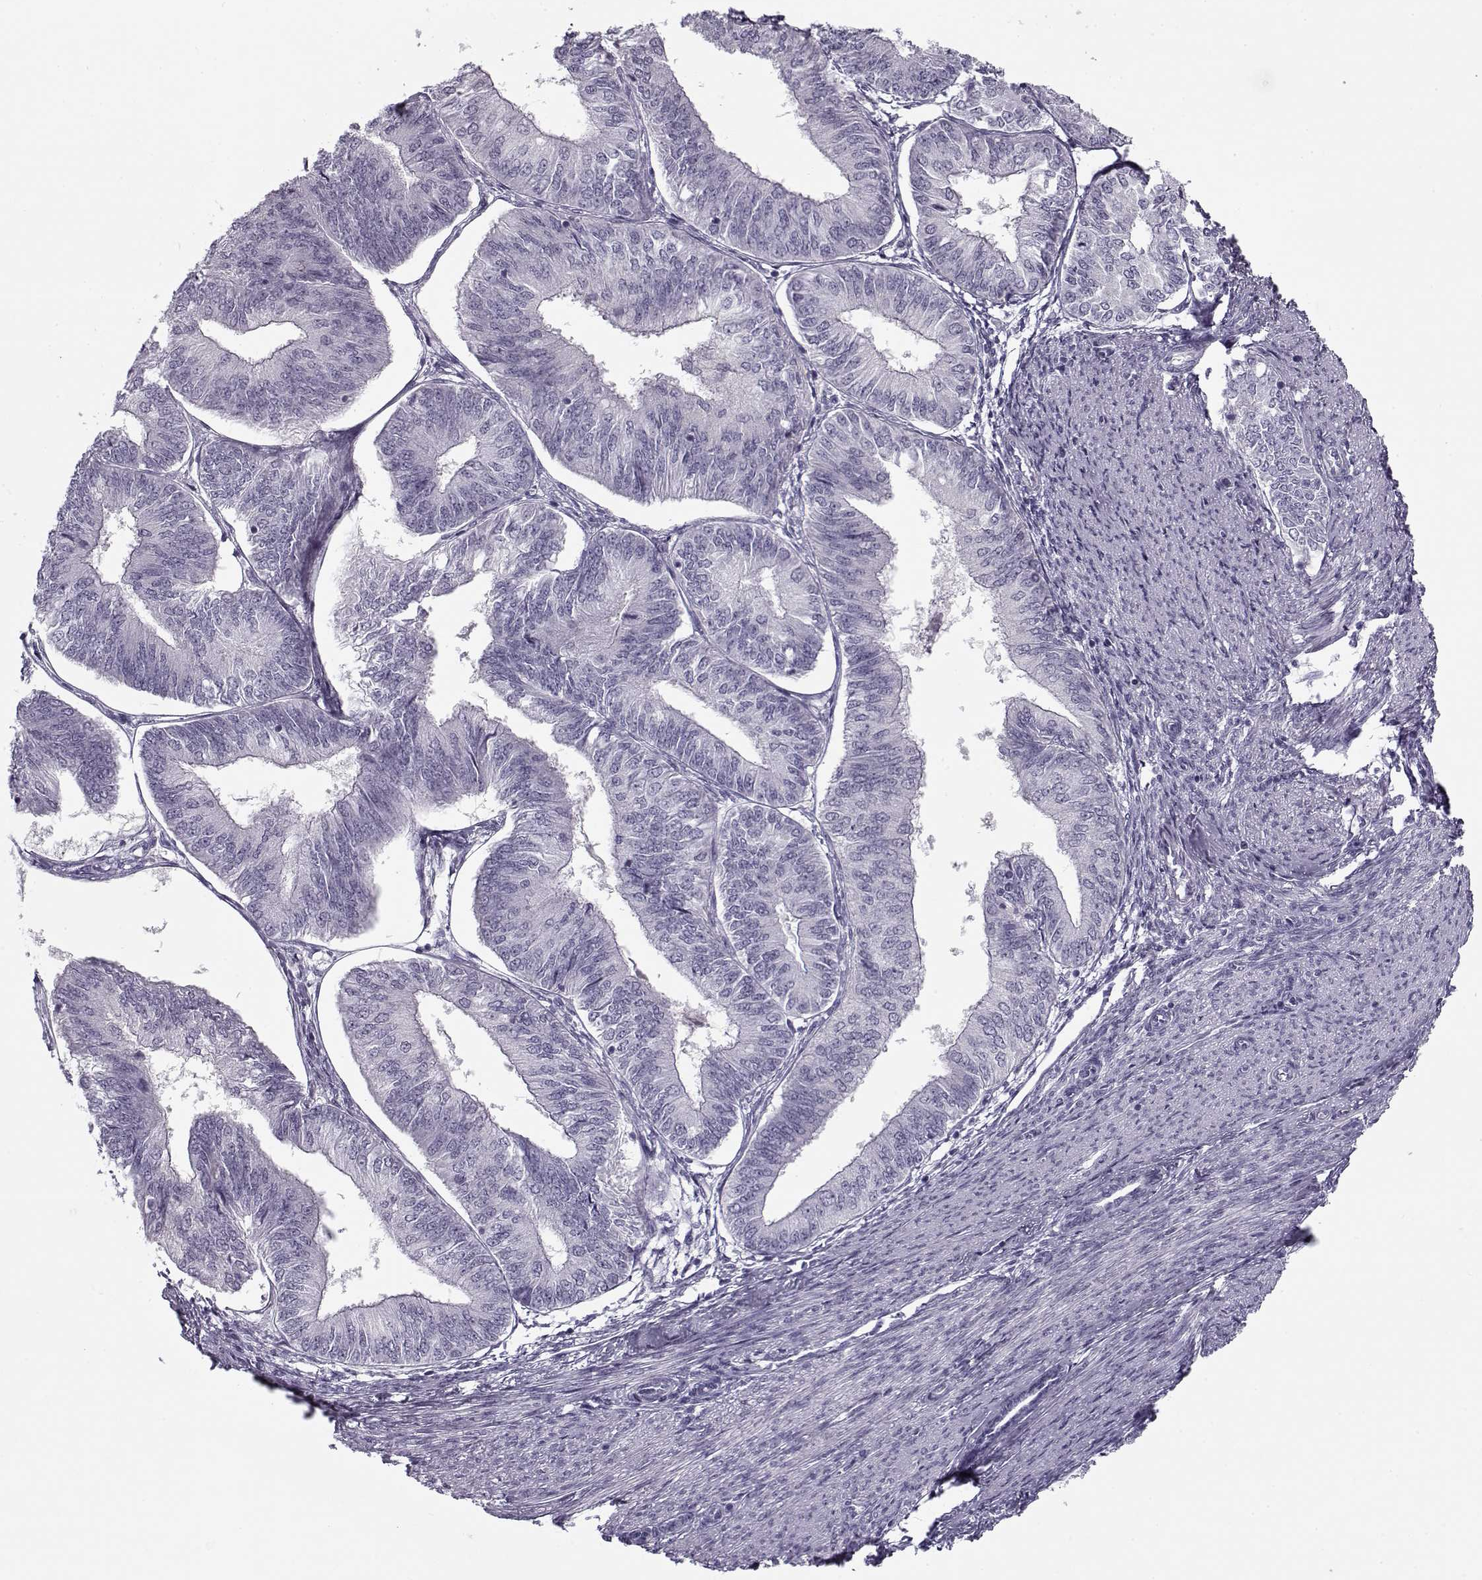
{"staining": {"intensity": "negative", "quantity": "none", "location": "none"}, "tissue": "endometrial cancer", "cell_type": "Tumor cells", "image_type": "cancer", "snomed": [{"axis": "morphology", "description": "Adenocarcinoma, NOS"}, {"axis": "topography", "description": "Endometrium"}], "caption": "Immunohistochemistry image of neoplastic tissue: human endometrial adenocarcinoma stained with DAB displays no significant protein expression in tumor cells.", "gene": "PNMT", "patient": {"sex": "female", "age": 58}}